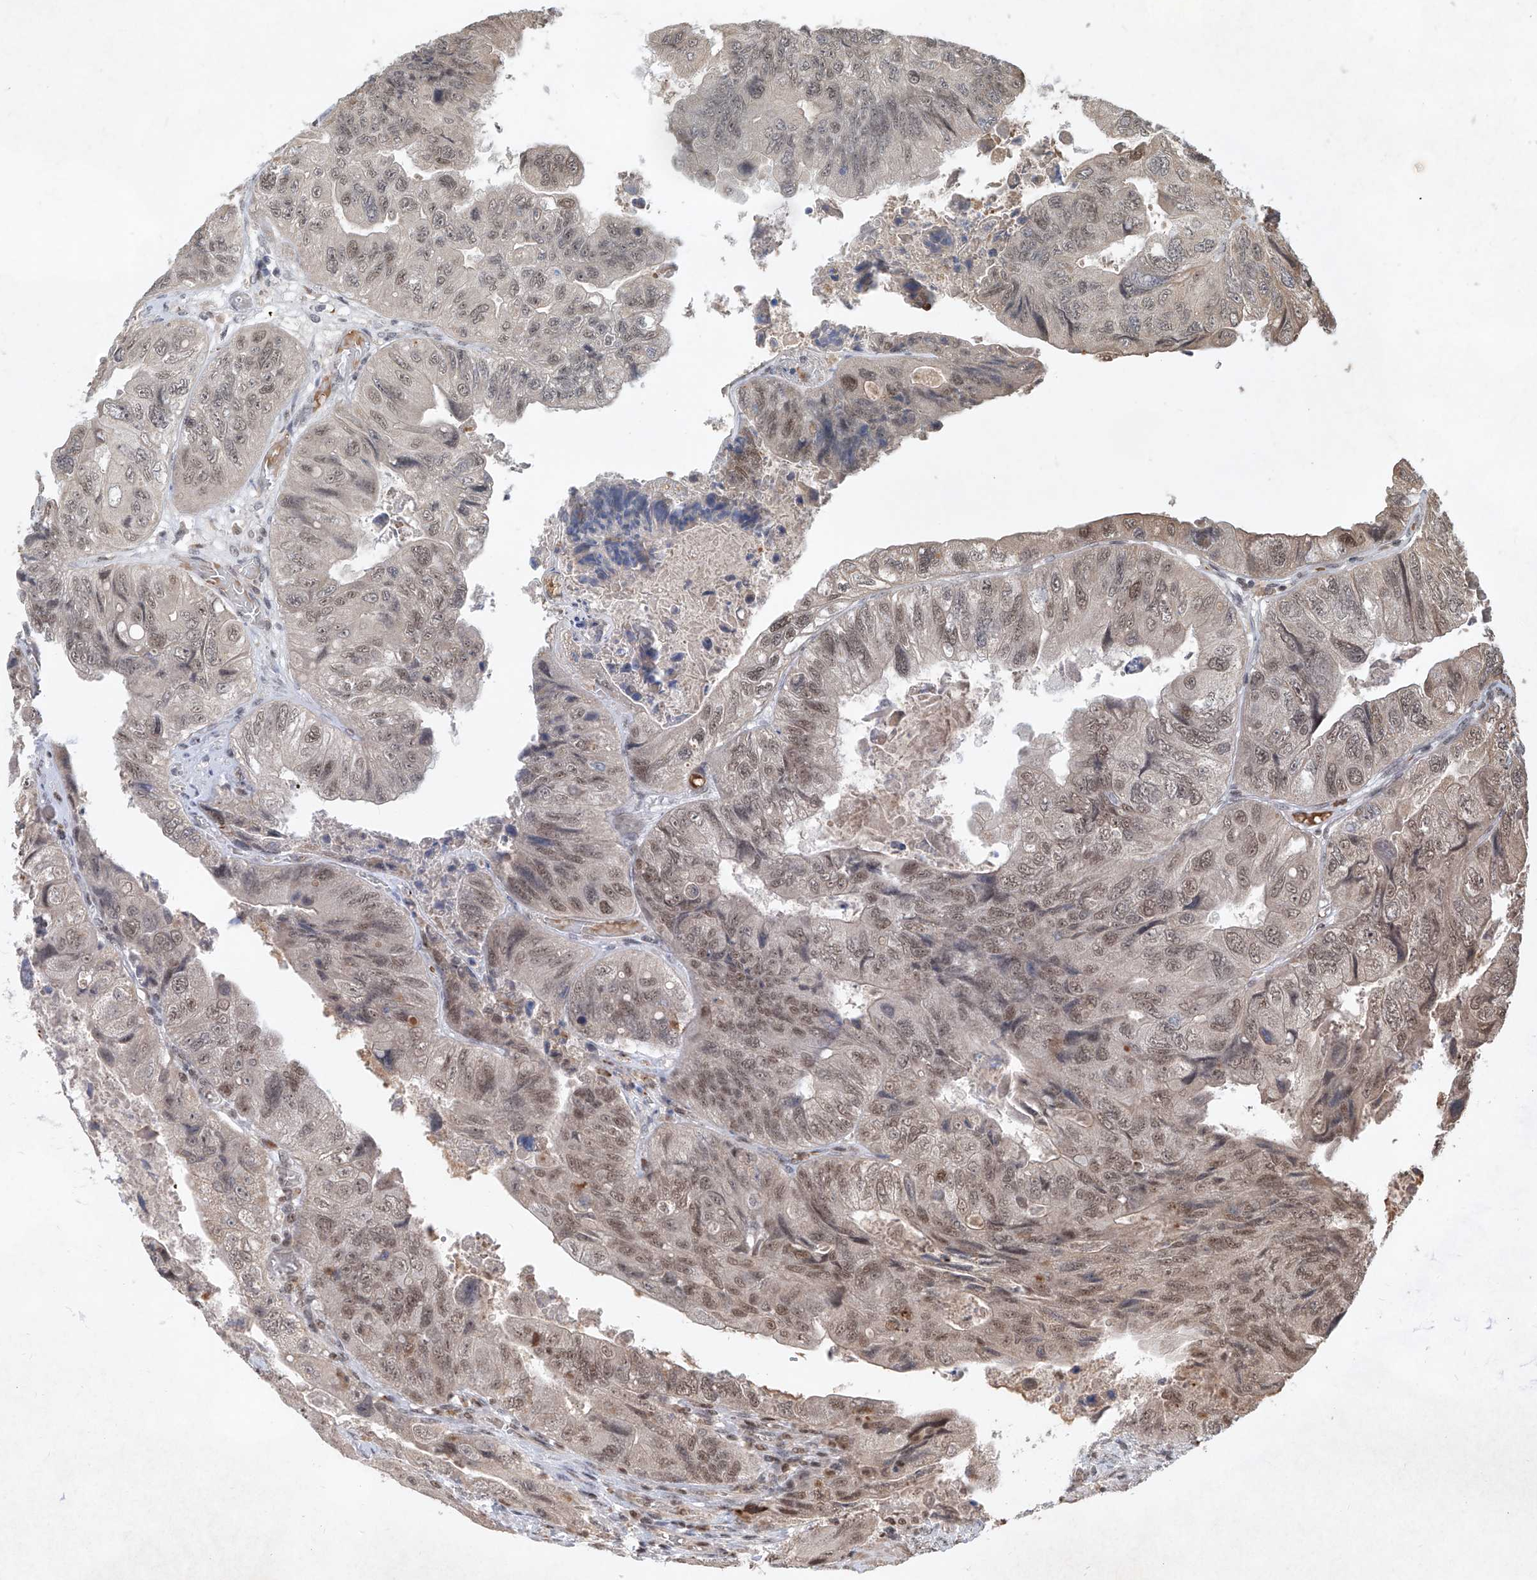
{"staining": {"intensity": "weak", "quantity": "25%-75%", "location": "nuclear"}, "tissue": "colorectal cancer", "cell_type": "Tumor cells", "image_type": "cancer", "snomed": [{"axis": "morphology", "description": "Adenocarcinoma, NOS"}, {"axis": "topography", "description": "Rectum"}], "caption": "Immunohistochemistry (IHC) photomicrograph of colorectal adenocarcinoma stained for a protein (brown), which reveals low levels of weak nuclear expression in about 25%-75% of tumor cells.", "gene": "IRF2", "patient": {"sex": "male", "age": 63}}